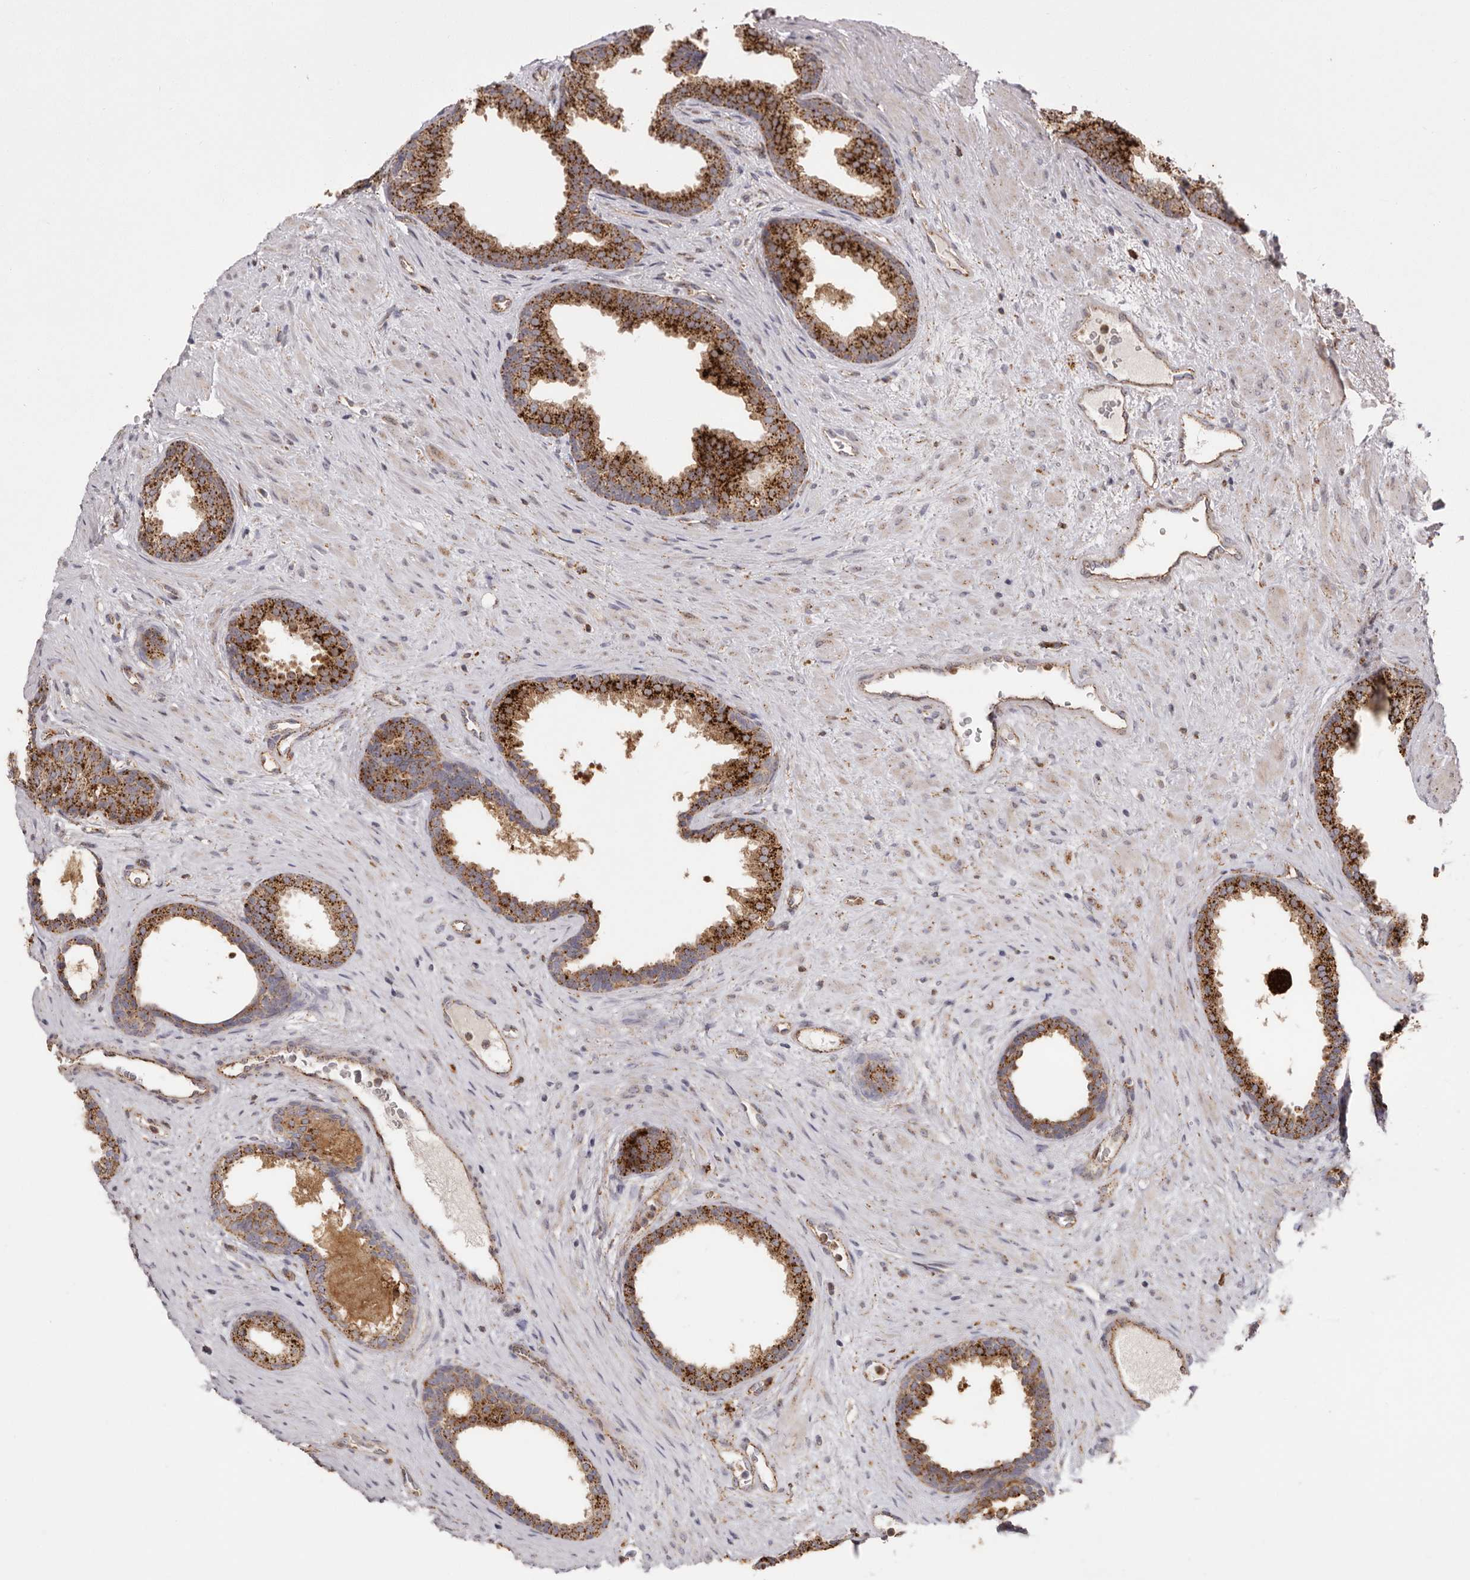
{"staining": {"intensity": "strong", "quantity": ">75%", "location": "cytoplasmic/membranous"}, "tissue": "prostate", "cell_type": "Glandular cells", "image_type": "normal", "snomed": [{"axis": "morphology", "description": "Normal tissue, NOS"}, {"axis": "topography", "description": "Prostate"}], "caption": "Immunohistochemistry (IHC) staining of benign prostate, which displays high levels of strong cytoplasmic/membranous positivity in approximately >75% of glandular cells indicating strong cytoplasmic/membranous protein positivity. The staining was performed using DAB (brown) for protein detection and nuclei were counterstained in hematoxylin (blue).", "gene": "GRN", "patient": {"sex": "male", "age": 76}}